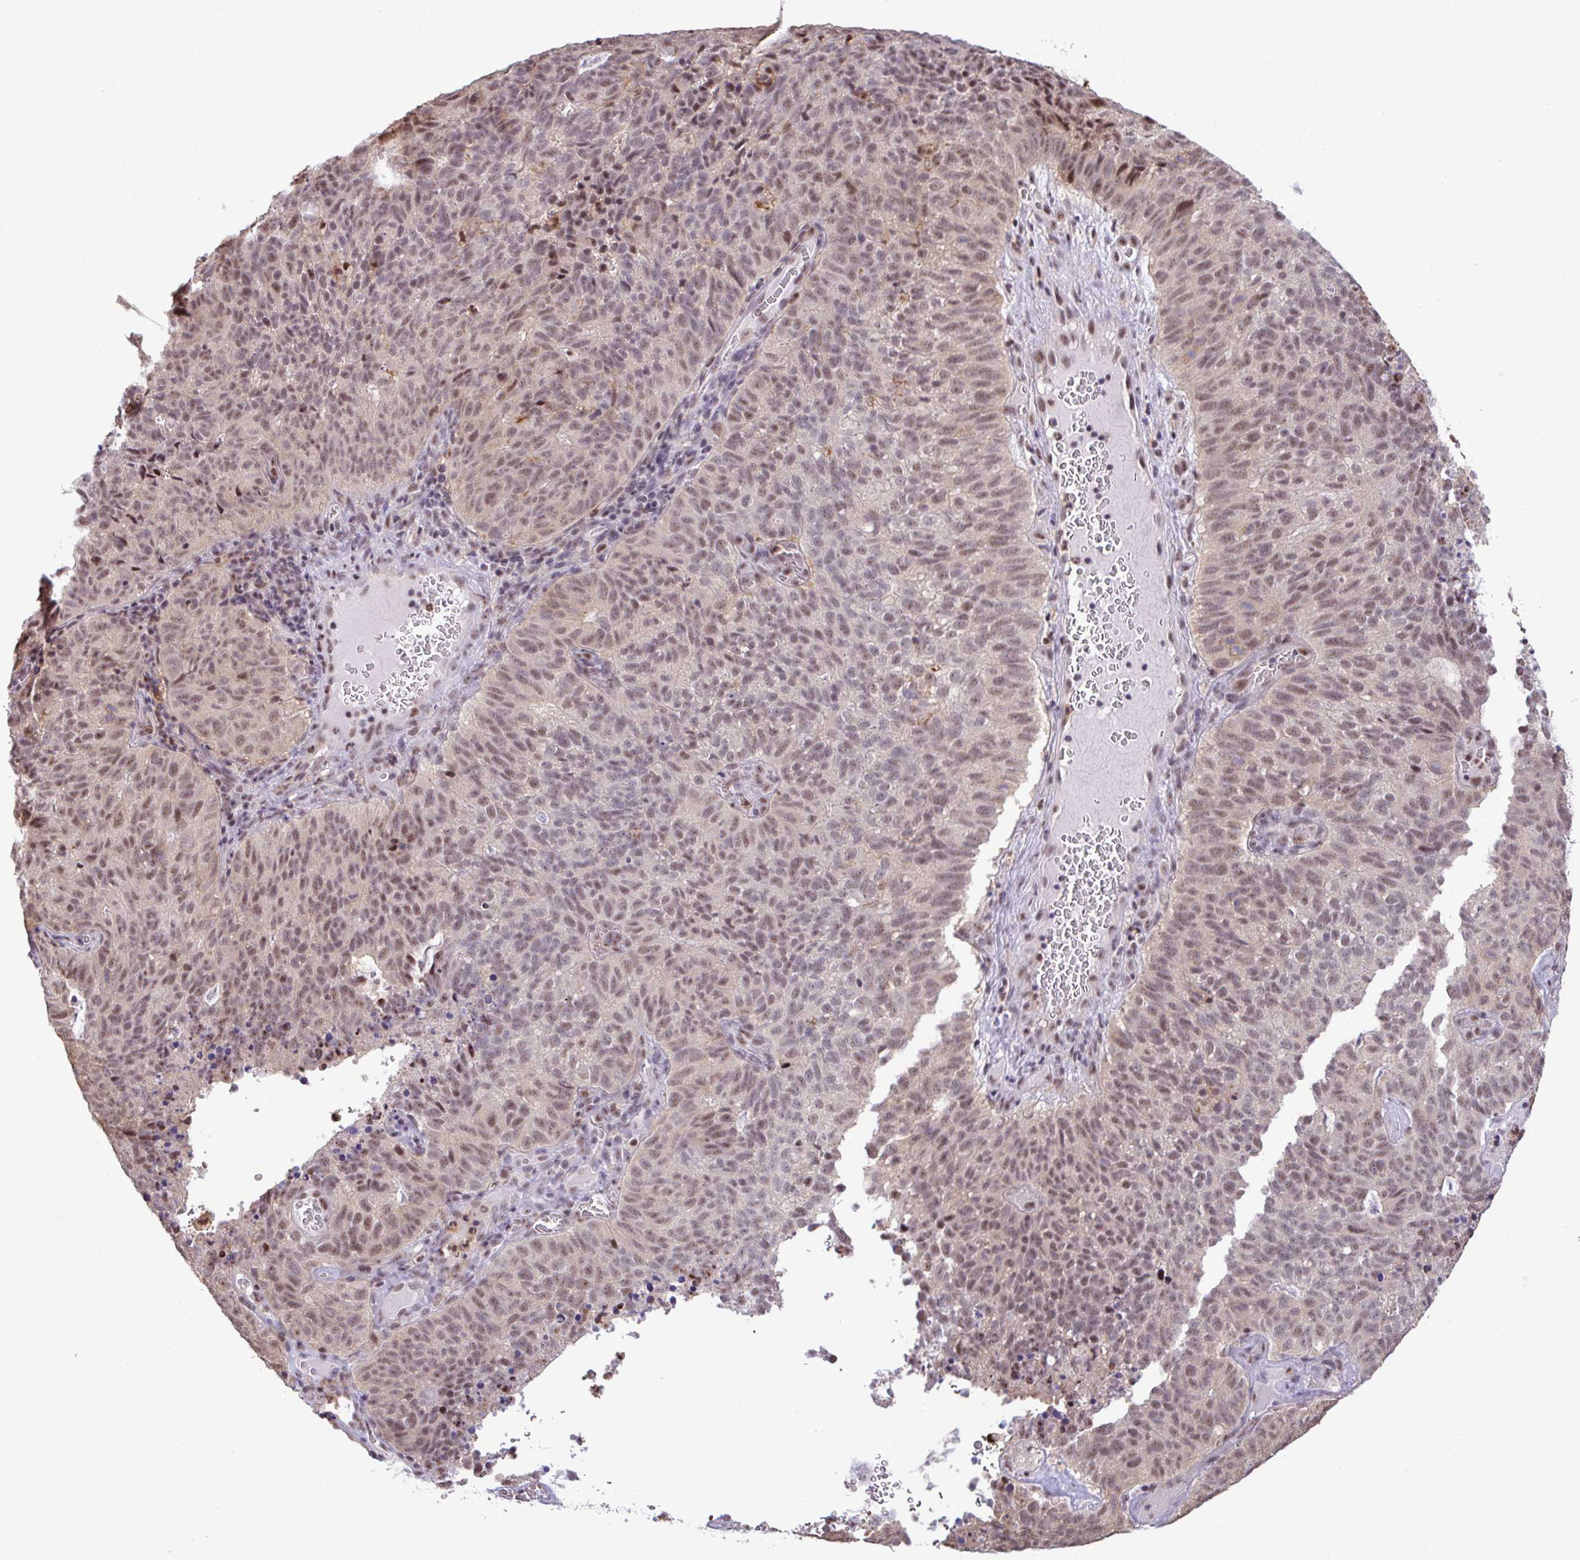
{"staining": {"intensity": "moderate", "quantity": ">75%", "location": "nuclear"}, "tissue": "cervical cancer", "cell_type": "Tumor cells", "image_type": "cancer", "snomed": [{"axis": "morphology", "description": "Adenocarcinoma, NOS"}, {"axis": "topography", "description": "Cervix"}], "caption": "Brown immunohistochemical staining in human cervical adenocarcinoma reveals moderate nuclear positivity in approximately >75% of tumor cells. (DAB = brown stain, brightfield microscopy at high magnification).", "gene": "OR6K3", "patient": {"sex": "female", "age": 38}}